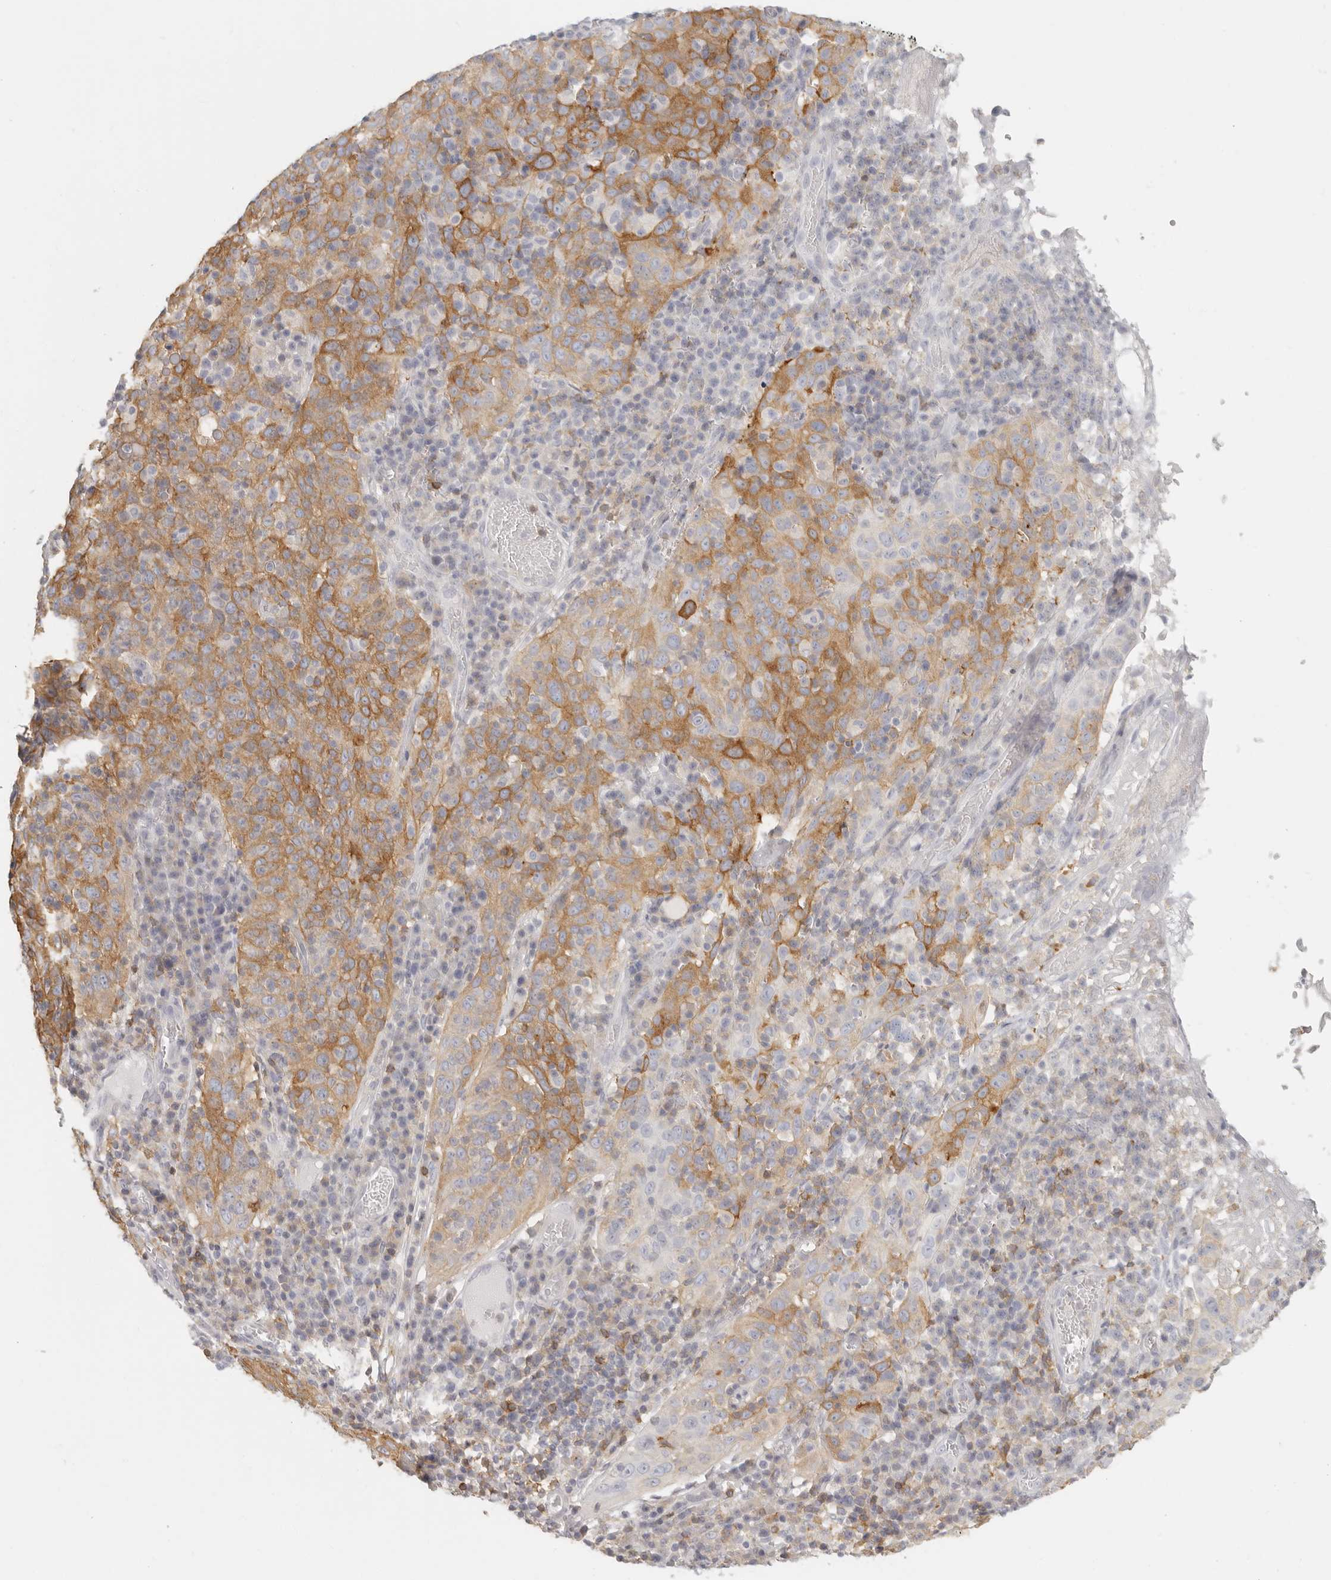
{"staining": {"intensity": "moderate", "quantity": ">75%", "location": "cytoplasmic/membranous"}, "tissue": "cervical cancer", "cell_type": "Tumor cells", "image_type": "cancer", "snomed": [{"axis": "morphology", "description": "Squamous cell carcinoma, NOS"}, {"axis": "topography", "description": "Cervix"}], "caption": "Moderate cytoplasmic/membranous protein positivity is identified in about >75% of tumor cells in cervical squamous cell carcinoma.", "gene": "NIBAN1", "patient": {"sex": "female", "age": 46}}